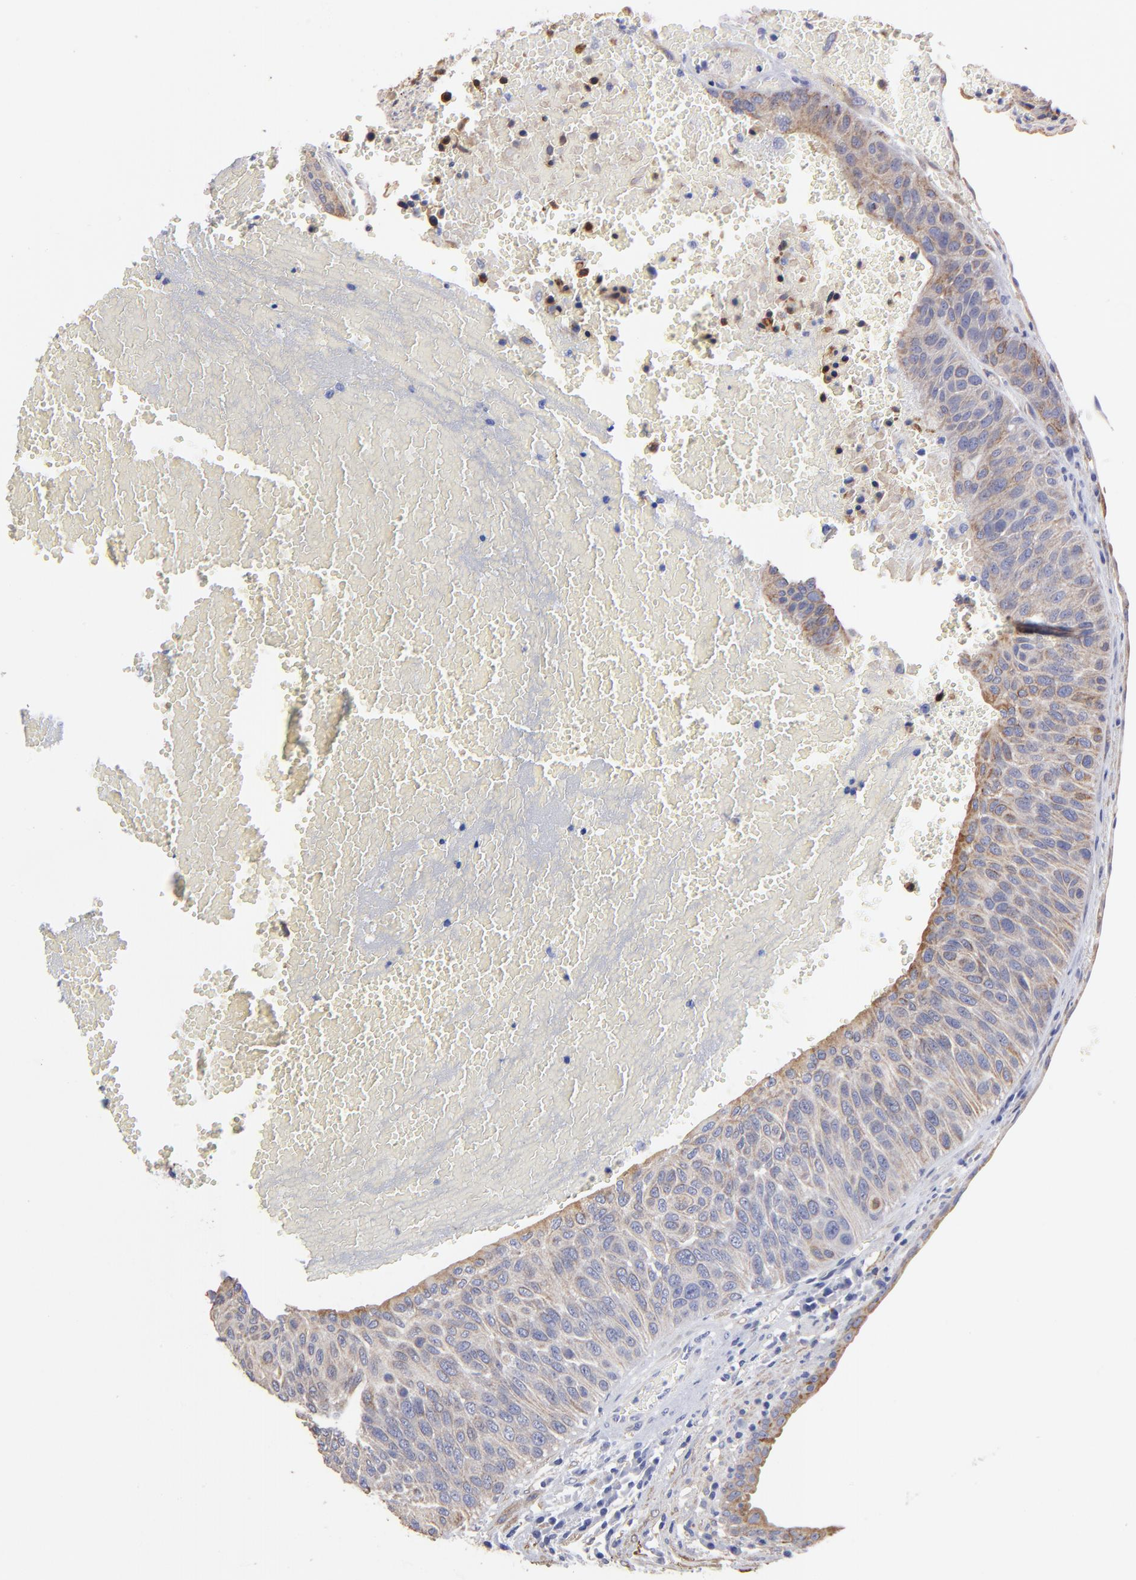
{"staining": {"intensity": "weak", "quantity": ">75%", "location": "cytoplasmic/membranous"}, "tissue": "urothelial cancer", "cell_type": "Tumor cells", "image_type": "cancer", "snomed": [{"axis": "morphology", "description": "Urothelial carcinoma, High grade"}, {"axis": "topography", "description": "Urinary bladder"}], "caption": "Protein expression analysis of urothelial carcinoma (high-grade) demonstrates weak cytoplasmic/membranous staining in approximately >75% of tumor cells. The protein is stained brown, and the nuclei are stained in blue (DAB IHC with brightfield microscopy, high magnification).", "gene": "CILP", "patient": {"sex": "male", "age": 66}}